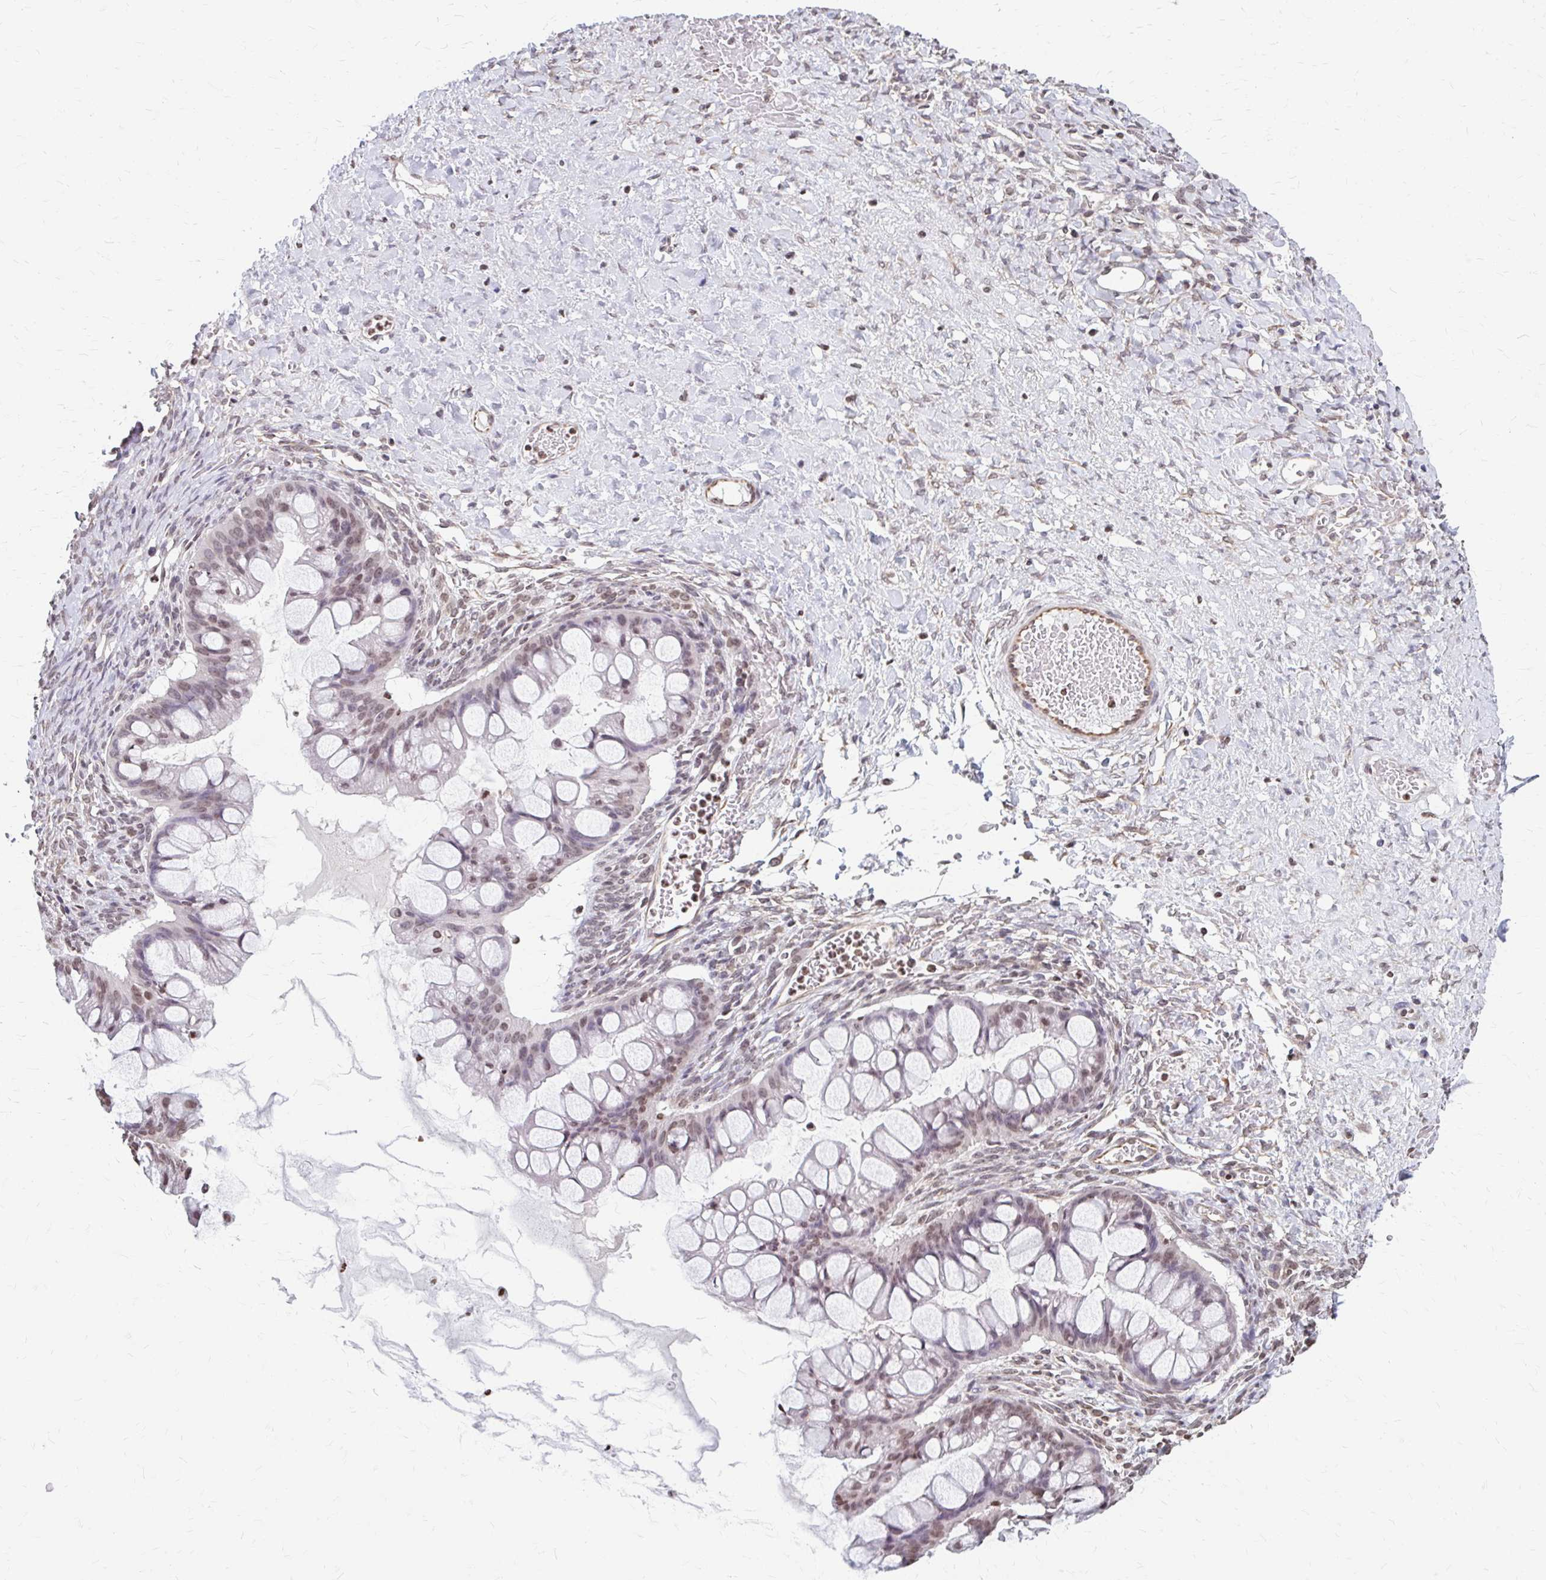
{"staining": {"intensity": "moderate", "quantity": "25%-75%", "location": "nuclear"}, "tissue": "ovarian cancer", "cell_type": "Tumor cells", "image_type": "cancer", "snomed": [{"axis": "morphology", "description": "Cystadenocarcinoma, mucinous, NOS"}, {"axis": "topography", "description": "Ovary"}], "caption": "The histopathology image demonstrates immunohistochemical staining of mucinous cystadenocarcinoma (ovarian). There is moderate nuclear expression is appreciated in about 25%-75% of tumor cells.", "gene": "ORC3", "patient": {"sex": "female", "age": 73}}